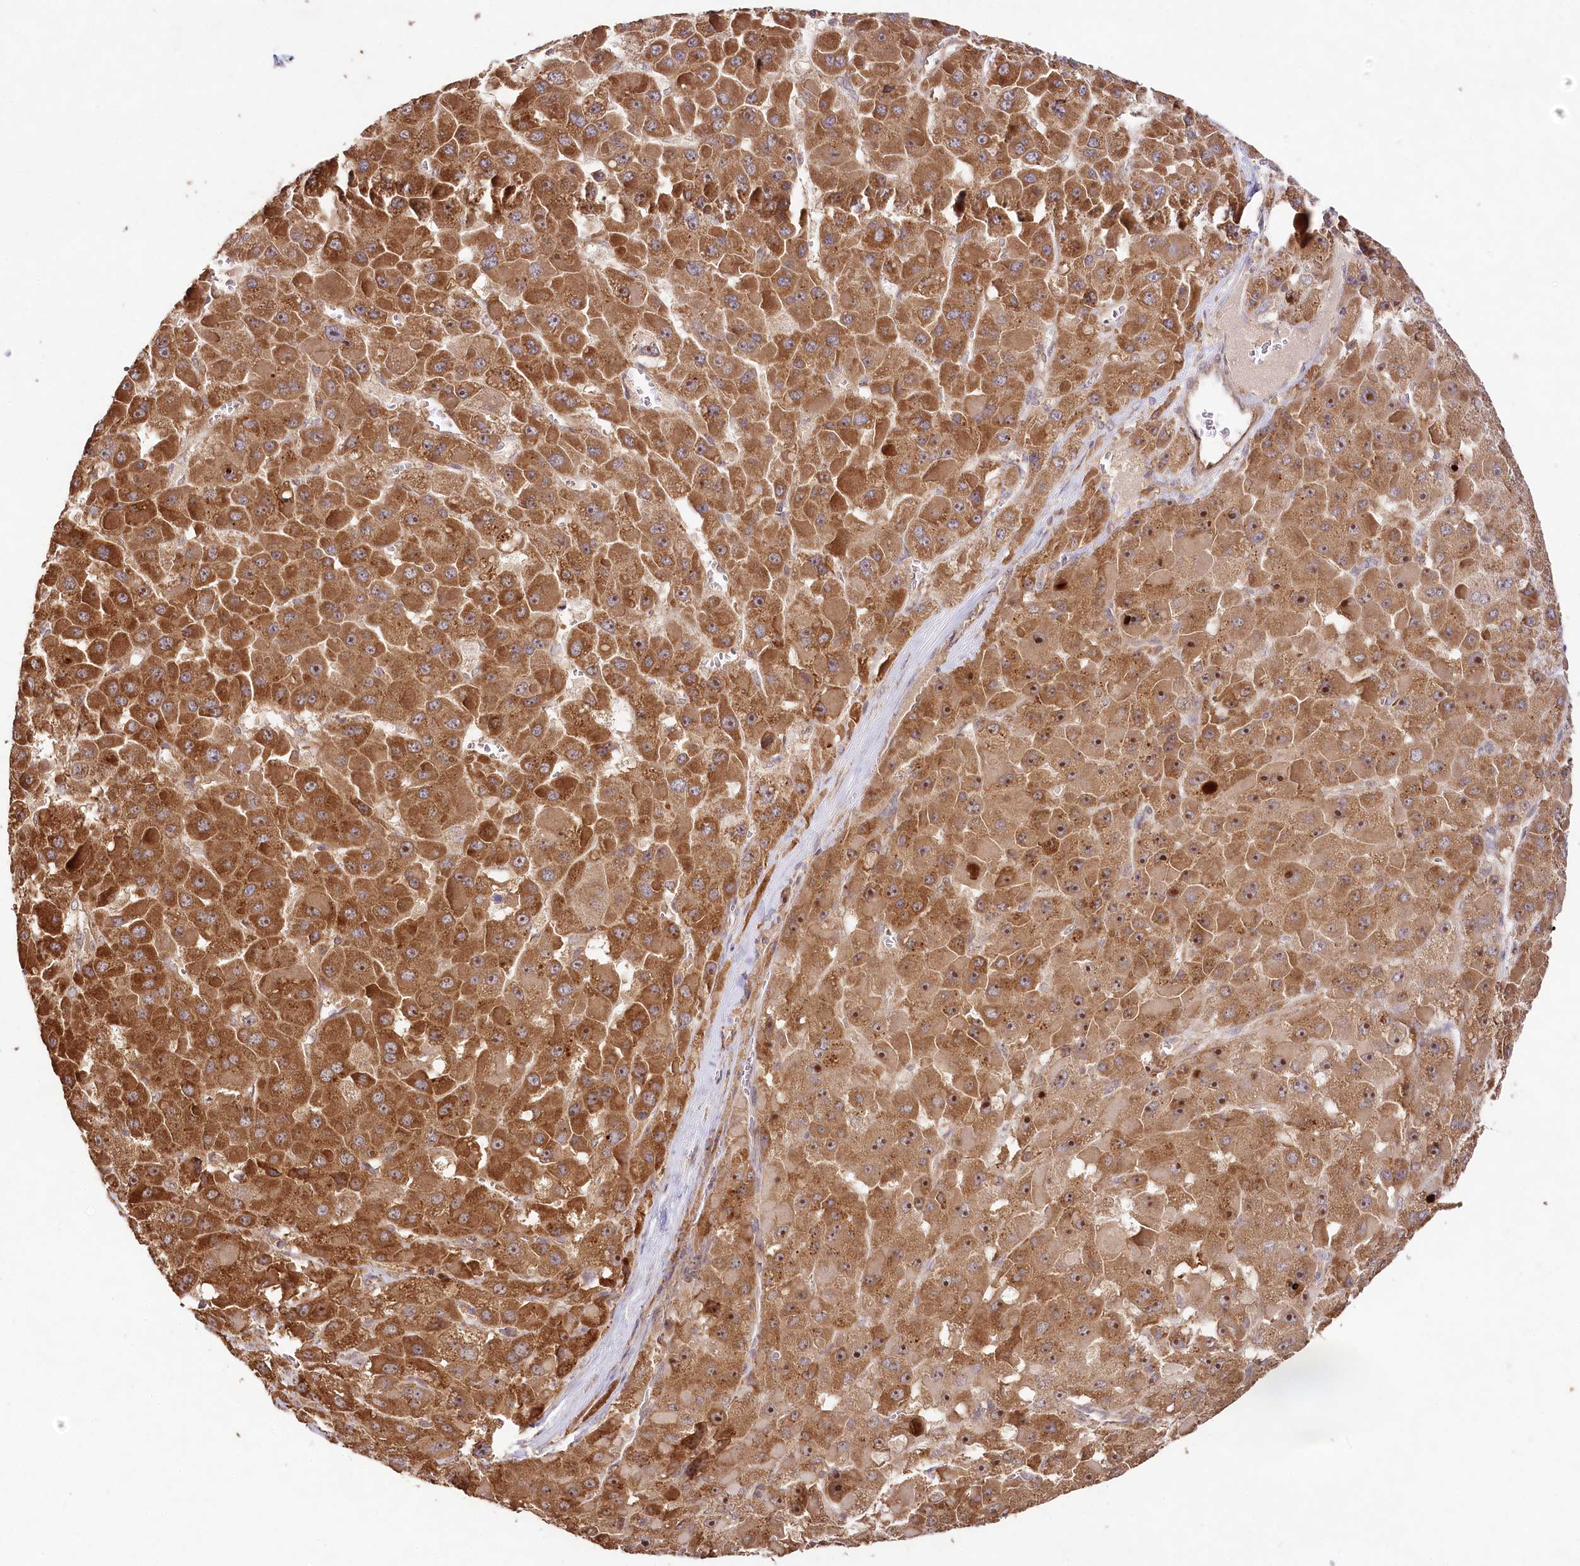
{"staining": {"intensity": "strong", "quantity": ">75%", "location": "cytoplasmic/membranous,nuclear"}, "tissue": "liver cancer", "cell_type": "Tumor cells", "image_type": "cancer", "snomed": [{"axis": "morphology", "description": "Carcinoma, Hepatocellular, NOS"}, {"axis": "topography", "description": "Liver"}], "caption": "Hepatocellular carcinoma (liver) stained with DAB (3,3'-diaminobenzidine) IHC reveals high levels of strong cytoplasmic/membranous and nuclear staining in approximately >75% of tumor cells. Using DAB (3,3'-diaminobenzidine) (brown) and hematoxylin (blue) stains, captured at high magnification using brightfield microscopy.", "gene": "DMXL1", "patient": {"sex": "female", "age": 73}}